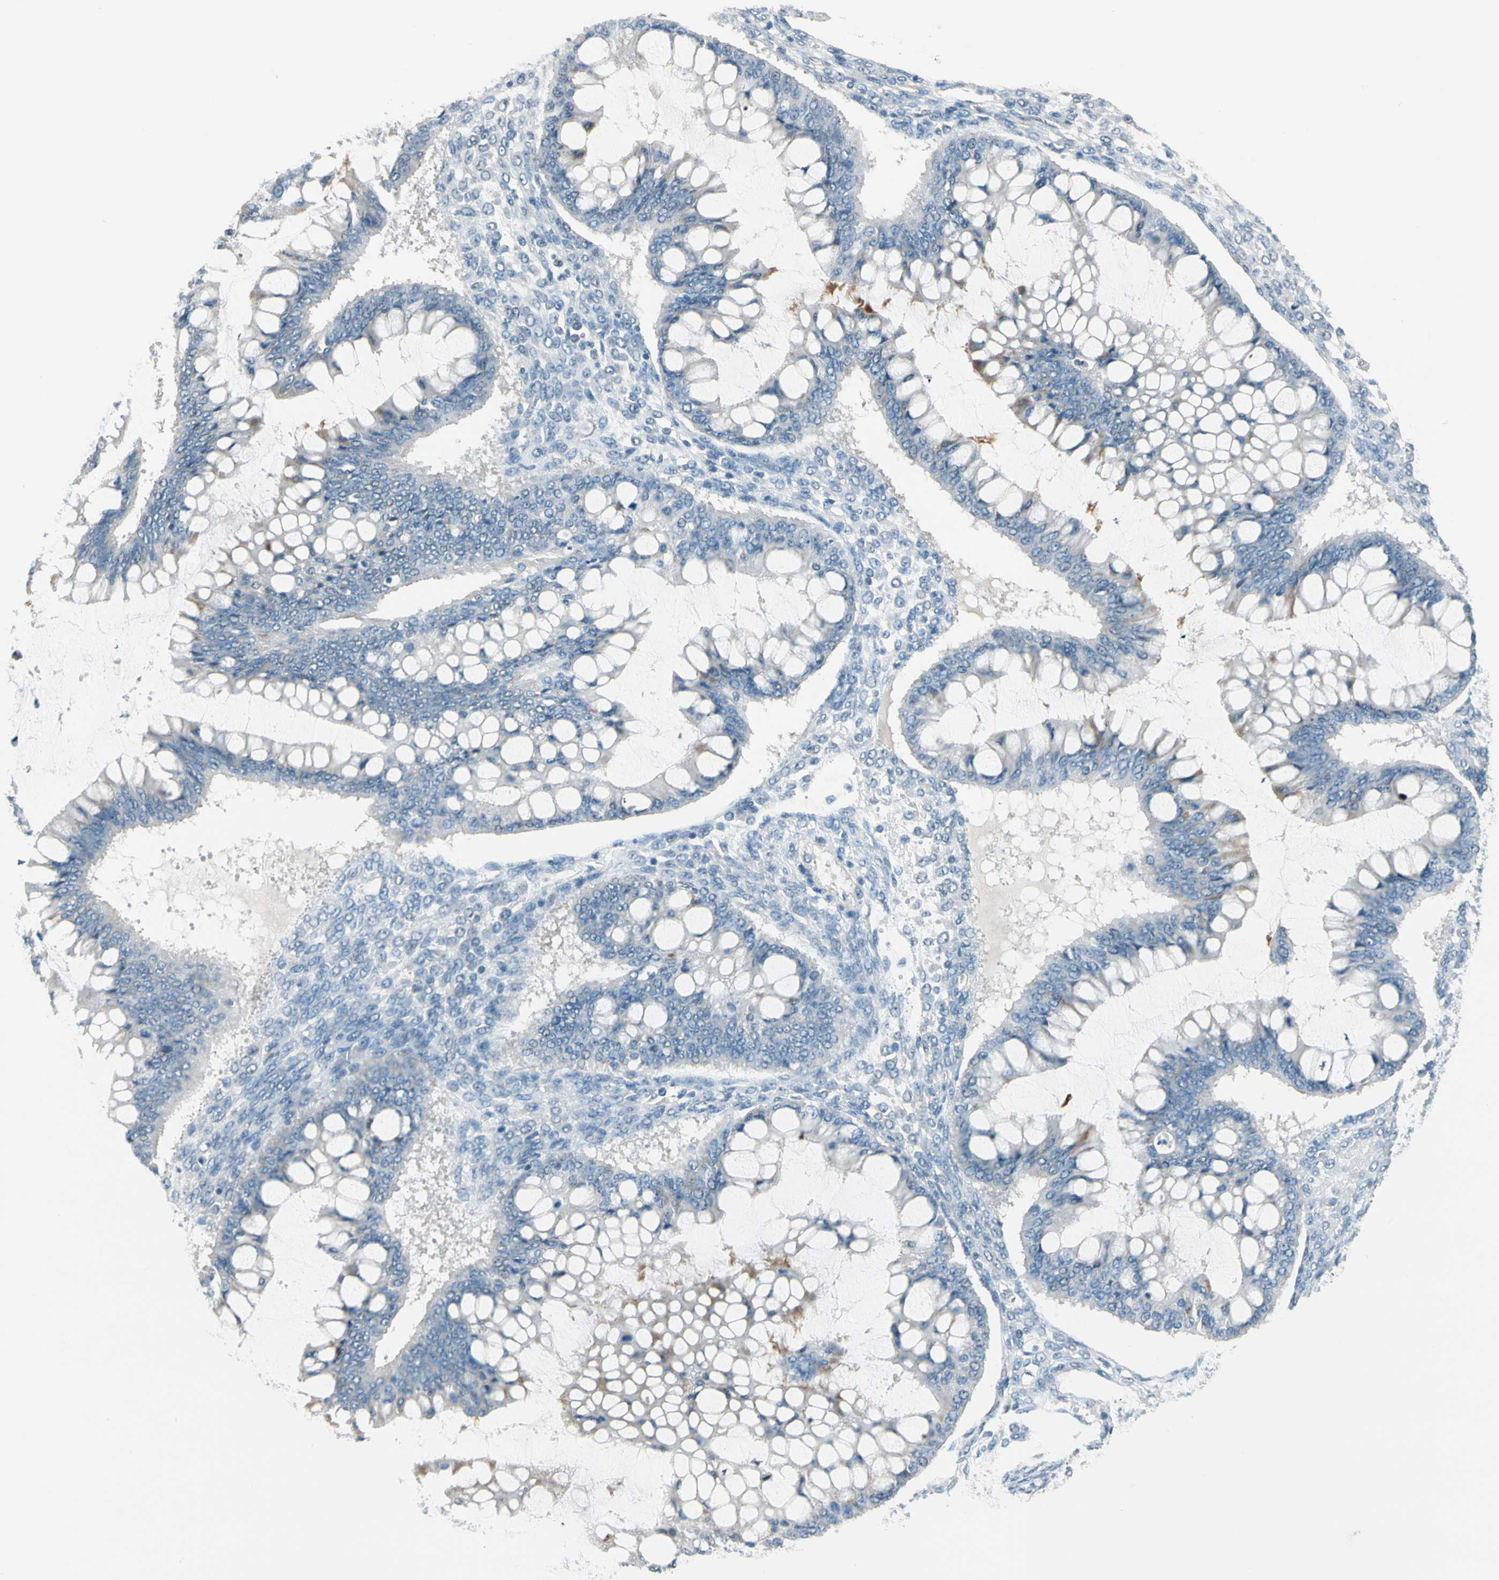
{"staining": {"intensity": "weak", "quantity": "25%-75%", "location": "cytoplasmic/membranous"}, "tissue": "ovarian cancer", "cell_type": "Tumor cells", "image_type": "cancer", "snomed": [{"axis": "morphology", "description": "Cystadenocarcinoma, mucinous, NOS"}, {"axis": "topography", "description": "Ovary"}], "caption": "Human mucinous cystadenocarcinoma (ovarian) stained with a brown dye reveals weak cytoplasmic/membranous positive staining in about 25%-75% of tumor cells.", "gene": "STK40", "patient": {"sex": "female", "age": 73}}